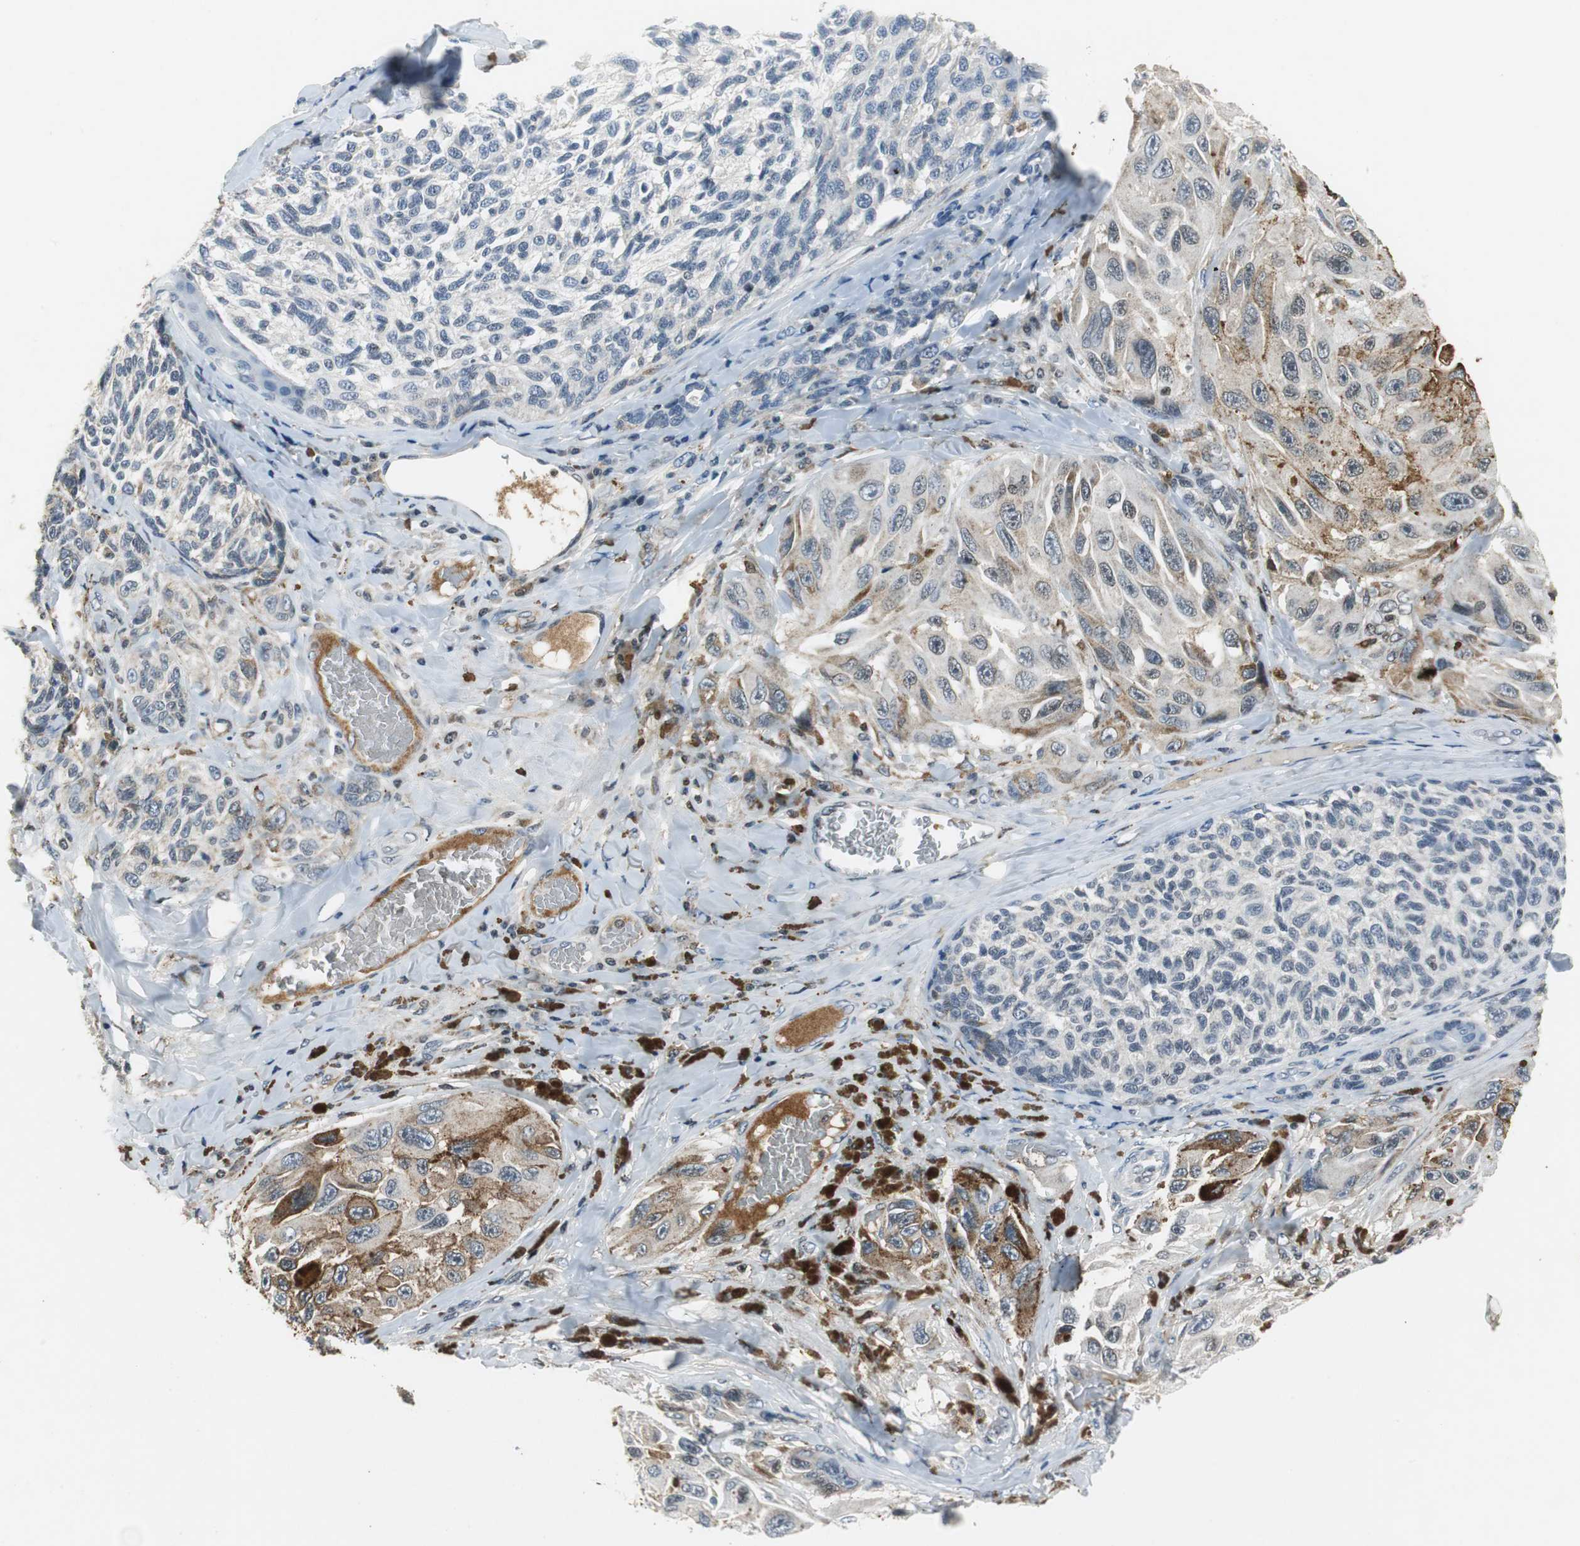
{"staining": {"intensity": "weak", "quantity": "25%-75%", "location": "cytoplasmic/membranous,nuclear"}, "tissue": "melanoma", "cell_type": "Tumor cells", "image_type": "cancer", "snomed": [{"axis": "morphology", "description": "Malignant melanoma, NOS"}, {"axis": "topography", "description": "Skin"}], "caption": "Immunohistochemical staining of malignant melanoma exhibits low levels of weak cytoplasmic/membranous and nuclear protein staining in approximately 25%-75% of tumor cells. (DAB (3,3'-diaminobenzidine) = brown stain, brightfield microscopy at high magnification).", "gene": "ORM1", "patient": {"sex": "female", "age": 73}}